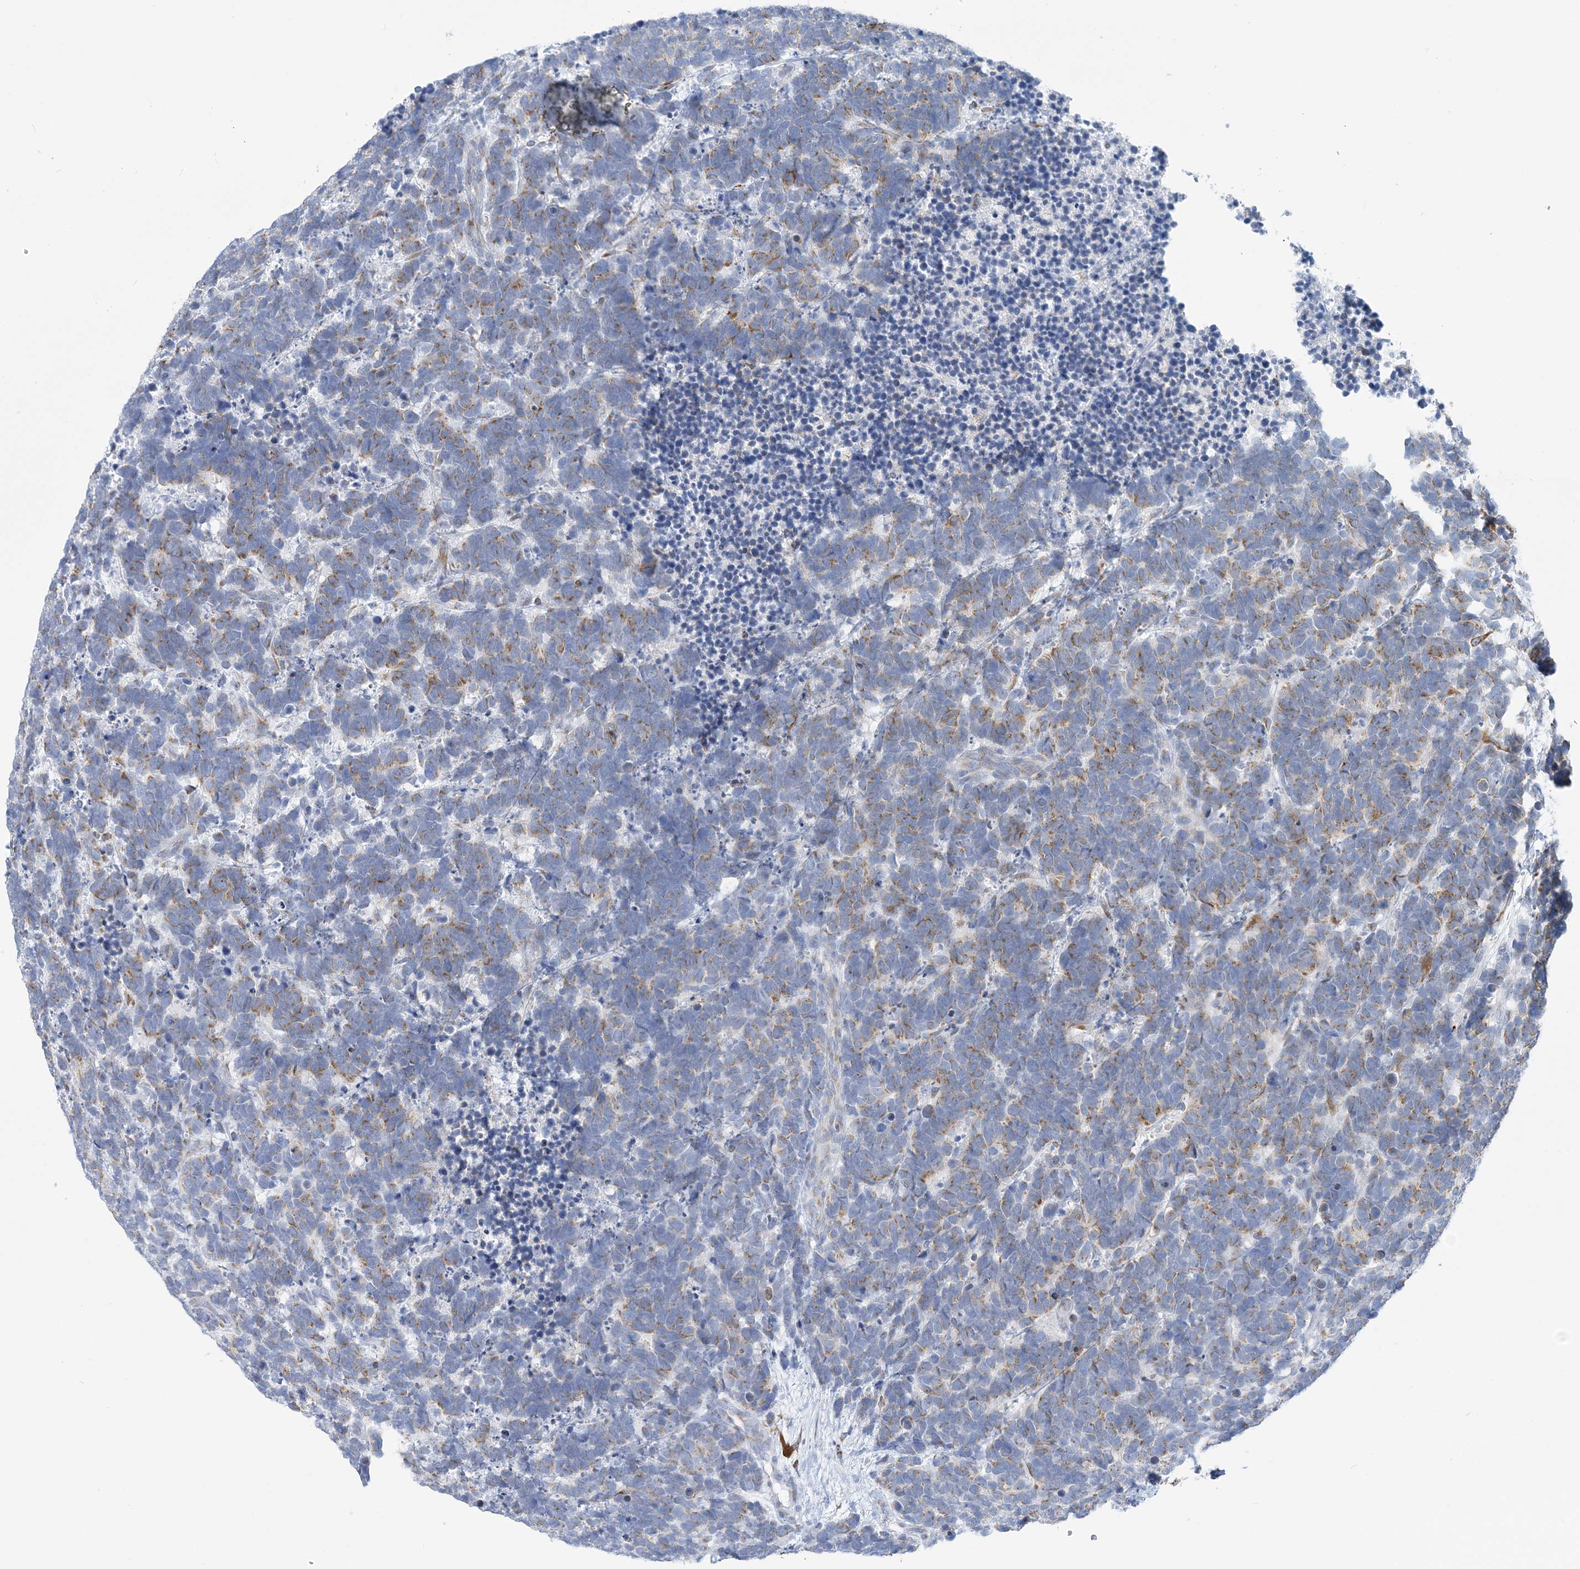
{"staining": {"intensity": "moderate", "quantity": "25%-75%", "location": "cytoplasmic/membranous"}, "tissue": "carcinoid", "cell_type": "Tumor cells", "image_type": "cancer", "snomed": [{"axis": "morphology", "description": "Carcinoma, NOS"}, {"axis": "morphology", "description": "Carcinoid, malignant, NOS"}, {"axis": "topography", "description": "Urinary bladder"}], "caption": "Protein analysis of carcinoma tissue shows moderate cytoplasmic/membranous positivity in approximately 25%-75% of tumor cells. Using DAB (brown) and hematoxylin (blue) stains, captured at high magnification using brightfield microscopy.", "gene": "PLEKHG4B", "patient": {"sex": "male", "age": 57}}